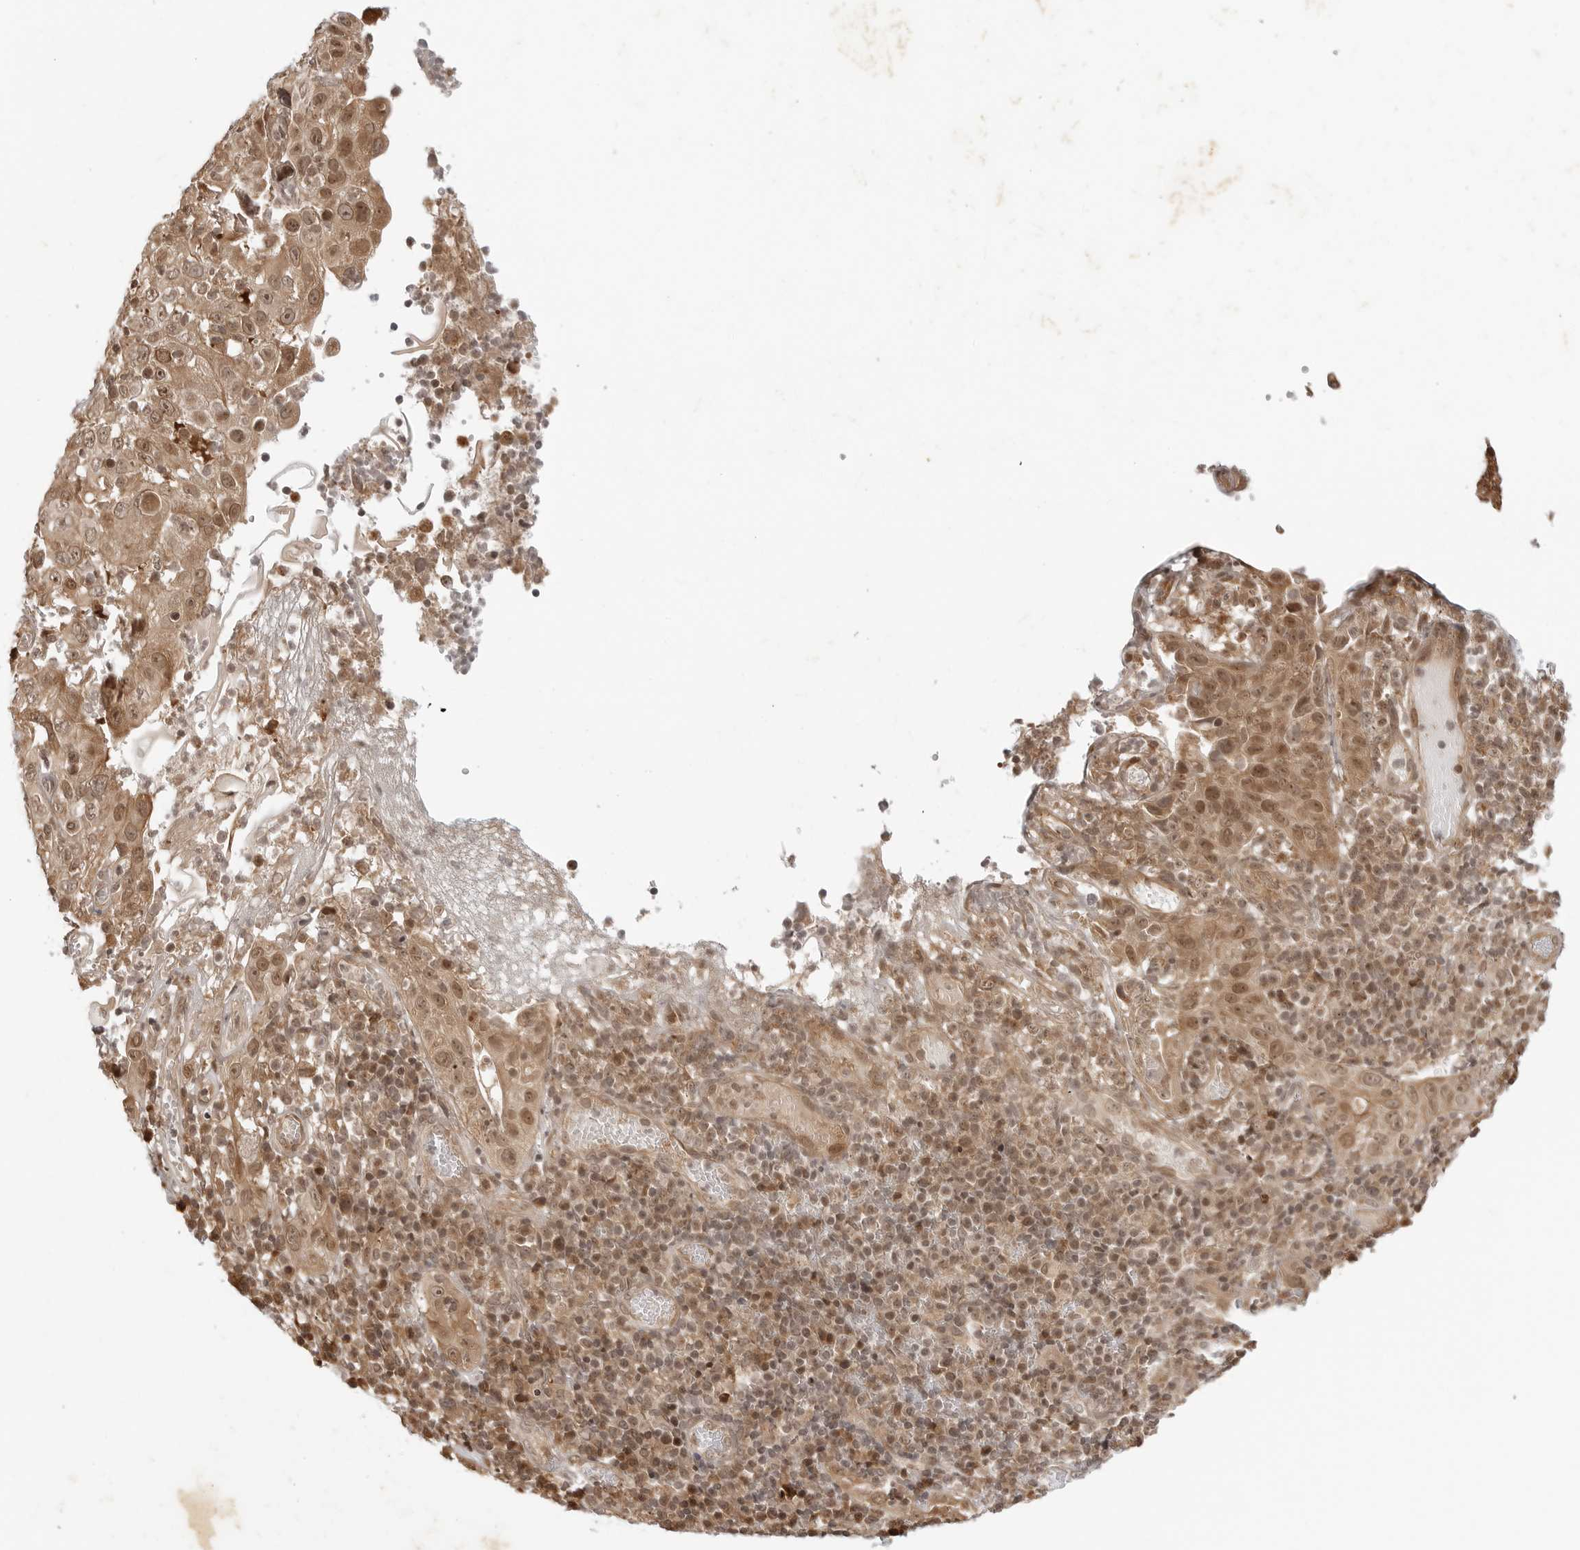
{"staining": {"intensity": "moderate", "quantity": ">75%", "location": "cytoplasmic/membranous,nuclear"}, "tissue": "cervical cancer", "cell_type": "Tumor cells", "image_type": "cancer", "snomed": [{"axis": "morphology", "description": "Squamous cell carcinoma, NOS"}, {"axis": "topography", "description": "Cervix"}], "caption": "Cervical cancer (squamous cell carcinoma) stained with a brown dye displays moderate cytoplasmic/membranous and nuclear positive expression in approximately >75% of tumor cells.", "gene": "TIPRL", "patient": {"sex": "female", "age": 46}}